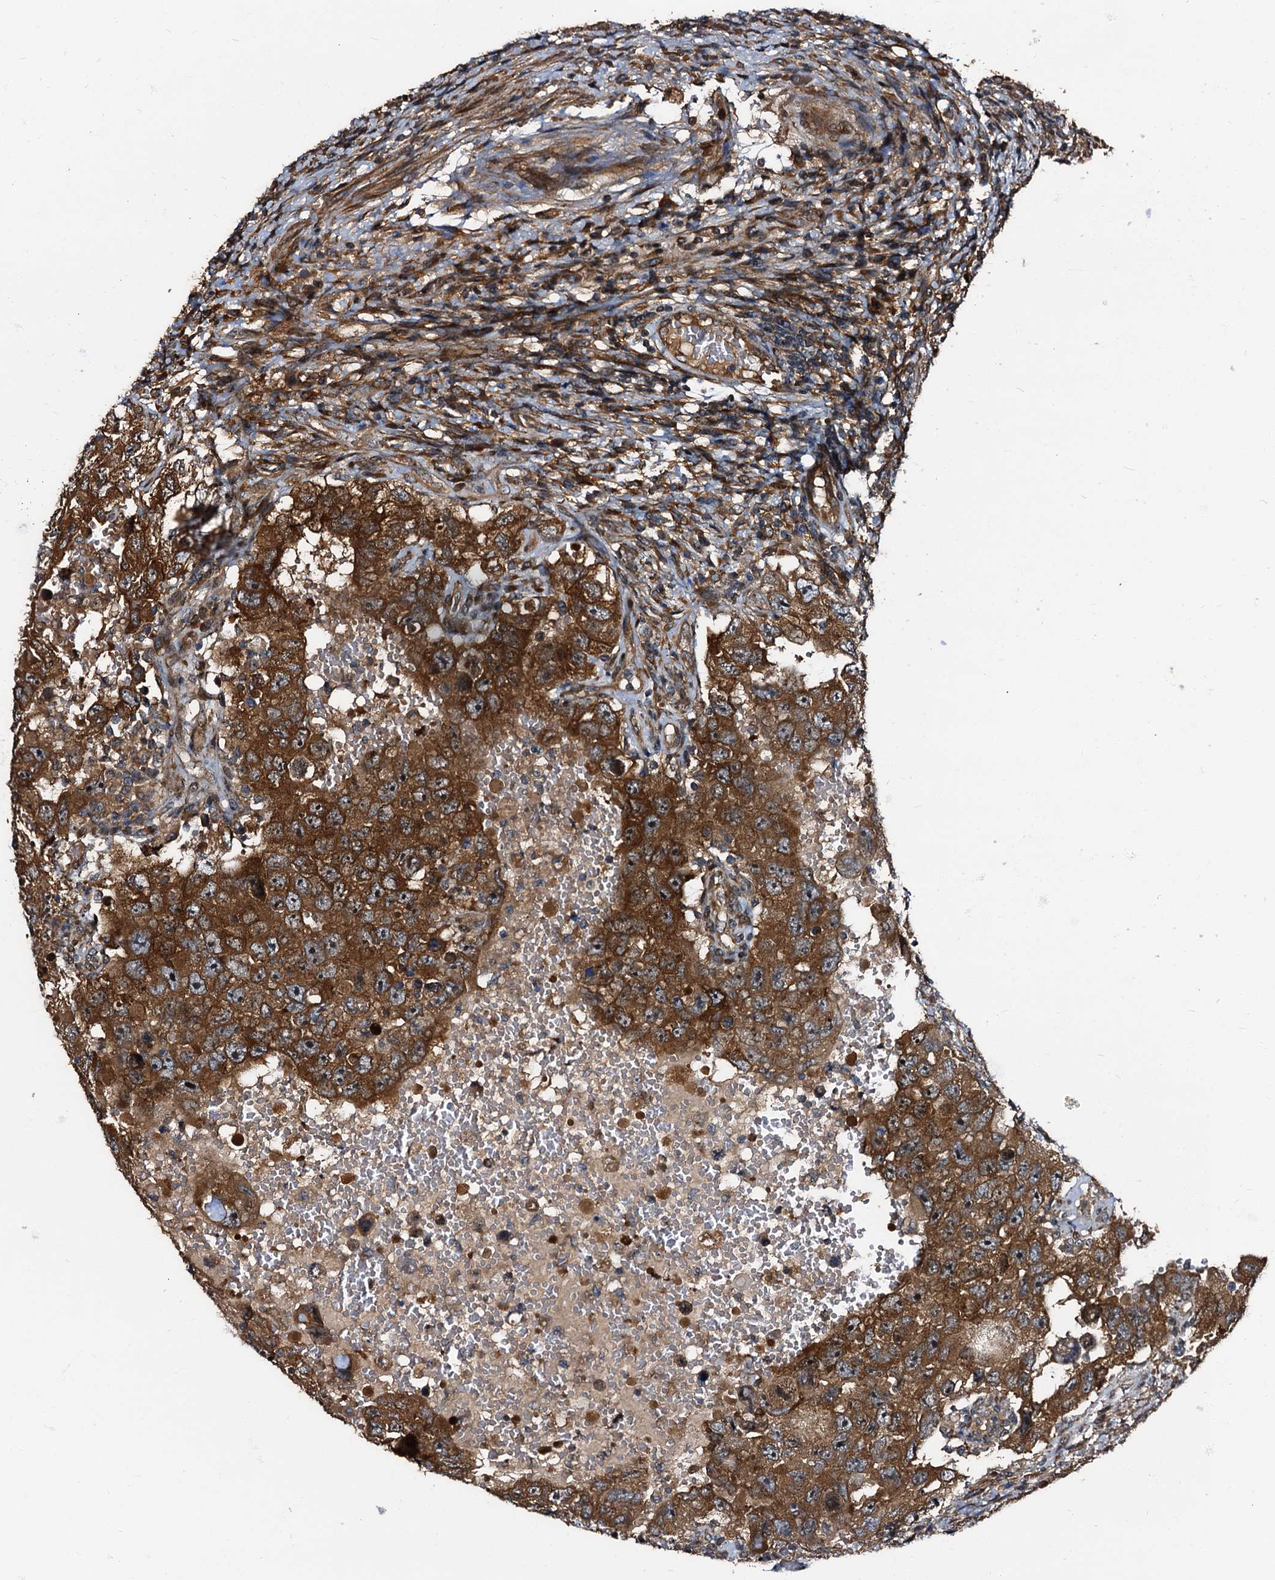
{"staining": {"intensity": "strong", "quantity": ">75%", "location": "cytoplasmic/membranous"}, "tissue": "testis cancer", "cell_type": "Tumor cells", "image_type": "cancer", "snomed": [{"axis": "morphology", "description": "Carcinoma, Embryonal, NOS"}, {"axis": "topography", "description": "Testis"}], "caption": "Embryonal carcinoma (testis) tissue shows strong cytoplasmic/membranous positivity in approximately >75% of tumor cells", "gene": "PEX5", "patient": {"sex": "male", "age": 26}}